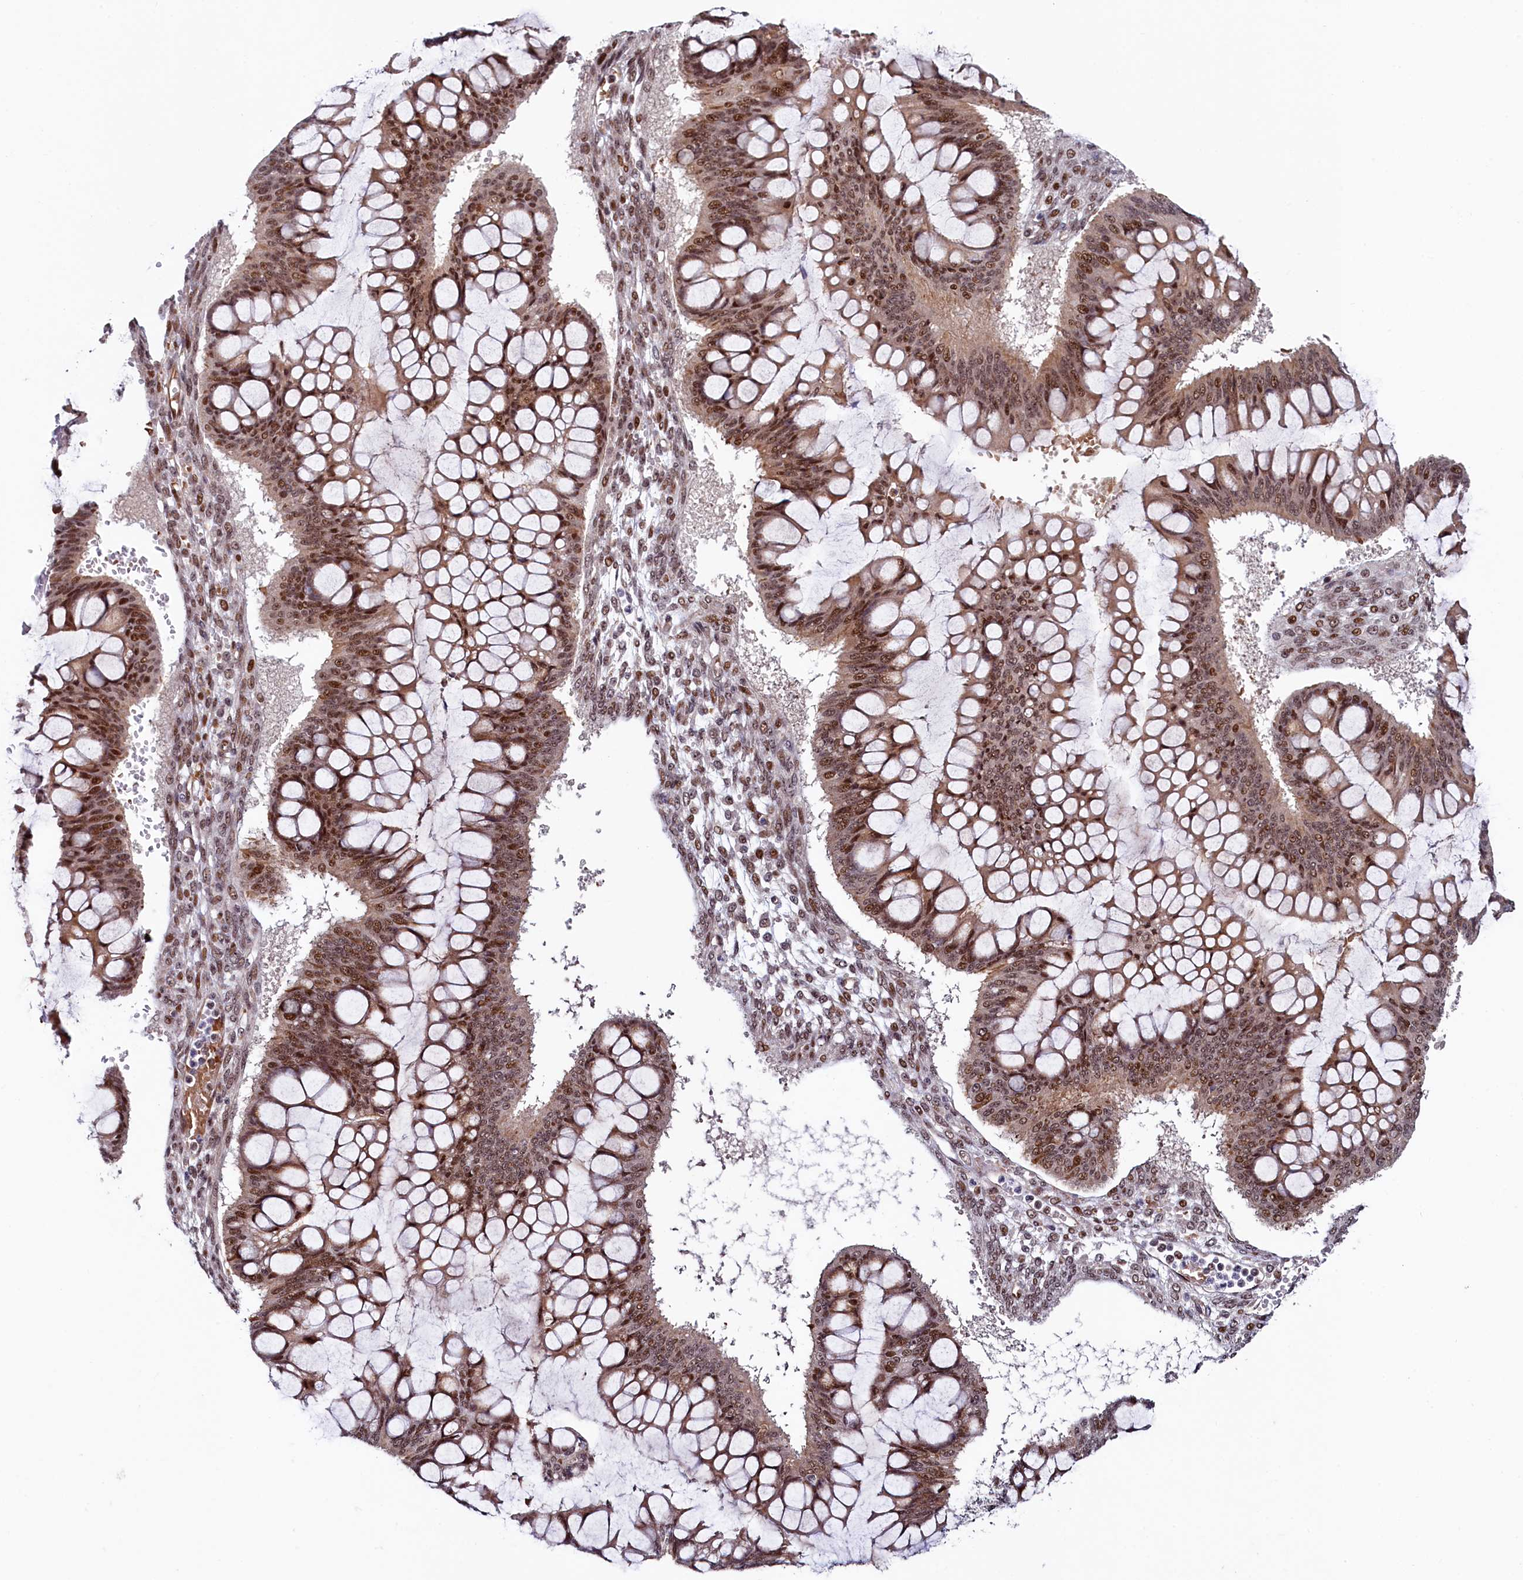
{"staining": {"intensity": "moderate", "quantity": ">75%", "location": "nuclear"}, "tissue": "ovarian cancer", "cell_type": "Tumor cells", "image_type": "cancer", "snomed": [{"axis": "morphology", "description": "Cystadenocarcinoma, mucinous, NOS"}, {"axis": "topography", "description": "Ovary"}], "caption": "Immunohistochemistry photomicrograph of human ovarian cancer (mucinous cystadenocarcinoma) stained for a protein (brown), which demonstrates medium levels of moderate nuclear expression in approximately >75% of tumor cells.", "gene": "LEO1", "patient": {"sex": "female", "age": 73}}